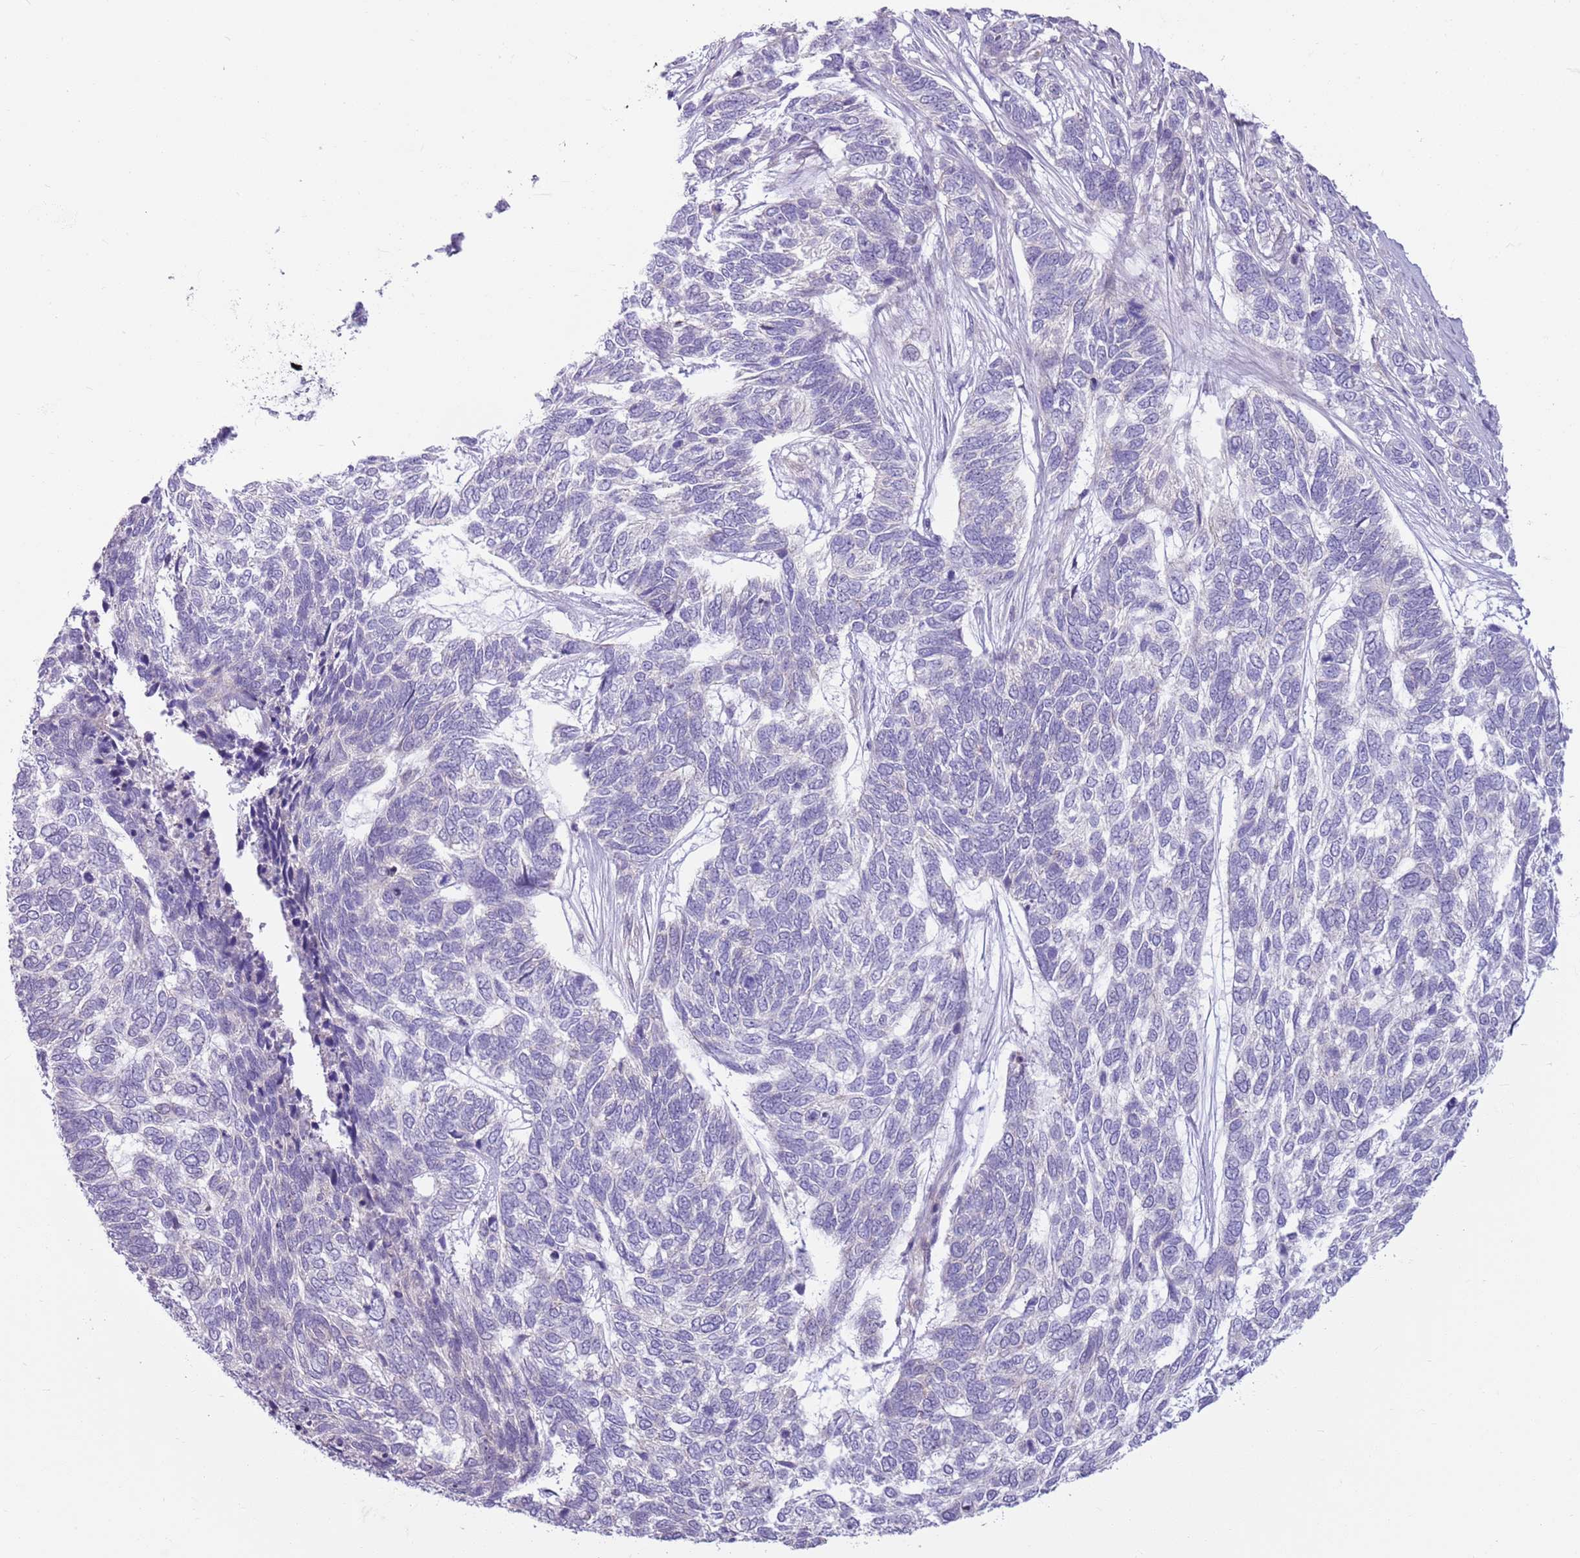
{"staining": {"intensity": "negative", "quantity": "none", "location": "none"}, "tissue": "skin cancer", "cell_type": "Tumor cells", "image_type": "cancer", "snomed": [{"axis": "morphology", "description": "Basal cell carcinoma"}, {"axis": "topography", "description": "Skin"}], "caption": "Tumor cells show no significant protein positivity in basal cell carcinoma (skin). Nuclei are stained in blue.", "gene": "PARP8", "patient": {"sex": "female", "age": 65}}